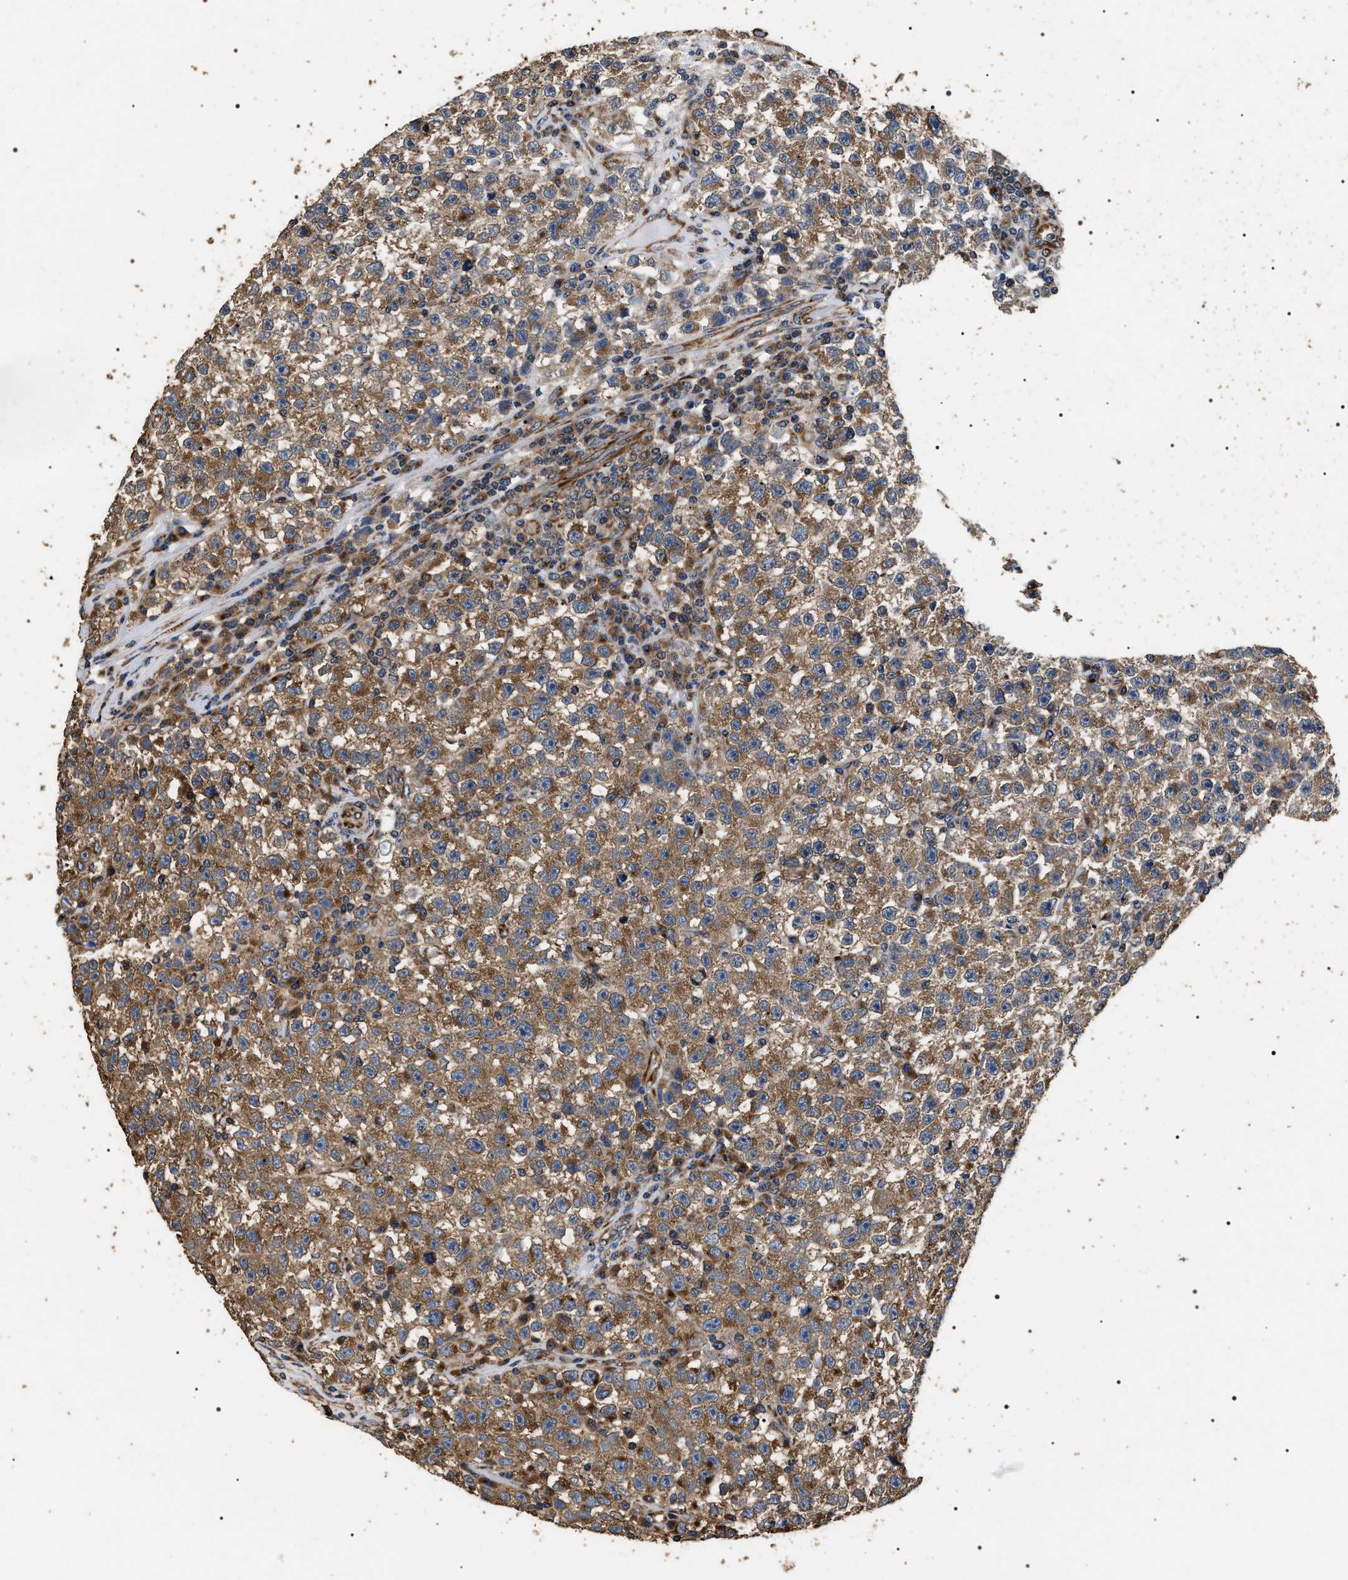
{"staining": {"intensity": "moderate", "quantity": ">75%", "location": "cytoplasmic/membranous"}, "tissue": "testis cancer", "cell_type": "Tumor cells", "image_type": "cancer", "snomed": [{"axis": "morphology", "description": "Seminoma, NOS"}, {"axis": "topography", "description": "Testis"}], "caption": "Human testis seminoma stained with a brown dye reveals moderate cytoplasmic/membranous positive positivity in about >75% of tumor cells.", "gene": "KTN1", "patient": {"sex": "male", "age": 22}}